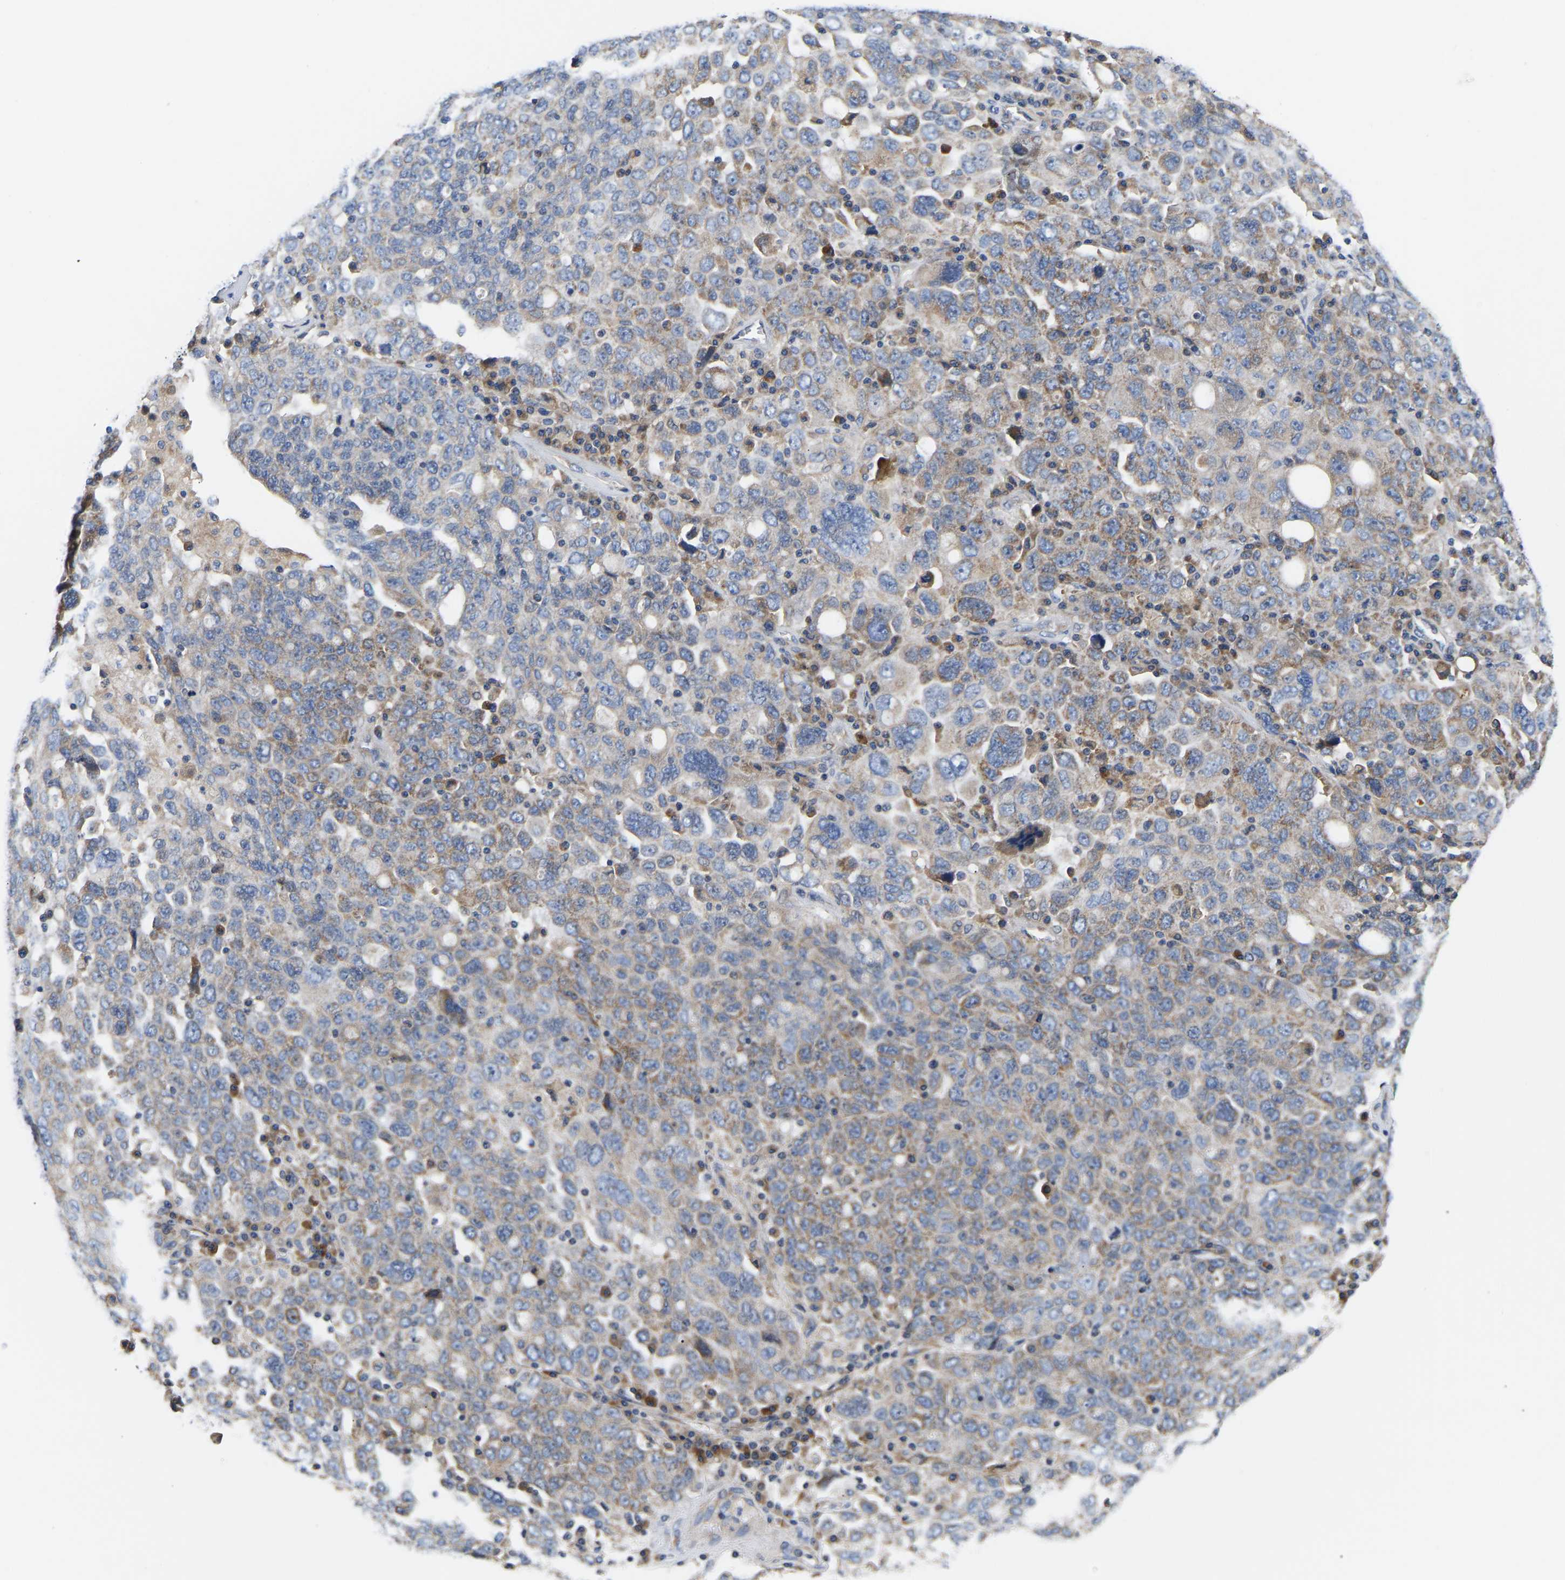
{"staining": {"intensity": "weak", "quantity": "<25%", "location": "cytoplasmic/membranous"}, "tissue": "ovarian cancer", "cell_type": "Tumor cells", "image_type": "cancer", "snomed": [{"axis": "morphology", "description": "Carcinoma, endometroid"}, {"axis": "topography", "description": "Ovary"}], "caption": "This is an IHC image of ovarian cancer. There is no positivity in tumor cells.", "gene": "AIMP2", "patient": {"sex": "female", "age": 62}}